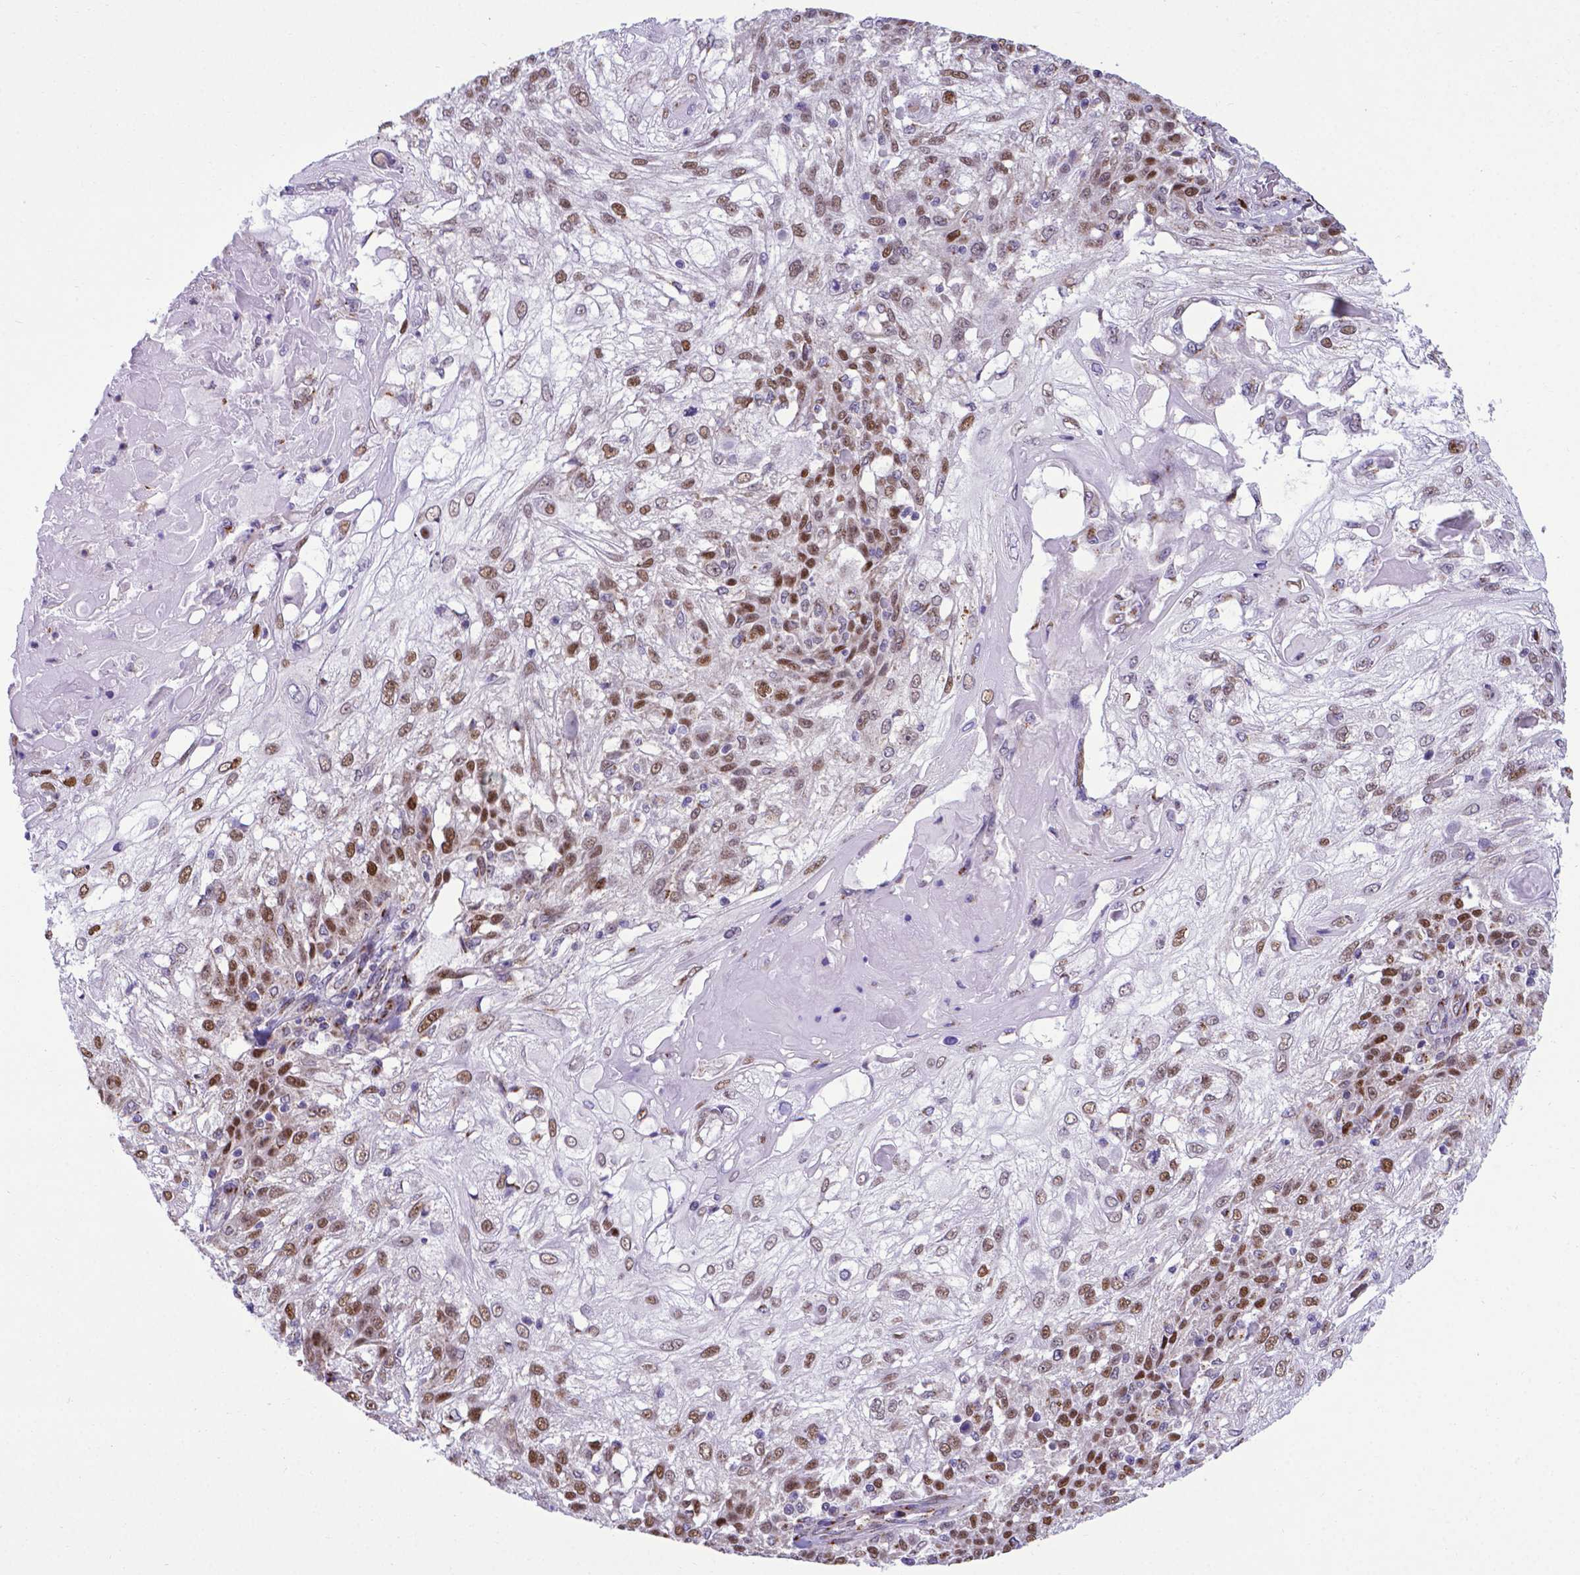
{"staining": {"intensity": "moderate", "quantity": "25%-75%", "location": "nuclear"}, "tissue": "skin cancer", "cell_type": "Tumor cells", "image_type": "cancer", "snomed": [{"axis": "morphology", "description": "Normal tissue, NOS"}, {"axis": "morphology", "description": "Squamous cell carcinoma, NOS"}, {"axis": "topography", "description": "Skin"}], "caption": "The photomicrograph shows staining of squamous cell carcinoma (skin), revealing moderate nuclear protein positivity (brown color) within tumor cells.", "gene": "MRPL10", "patient": {"sex": "female", "age": 83}}